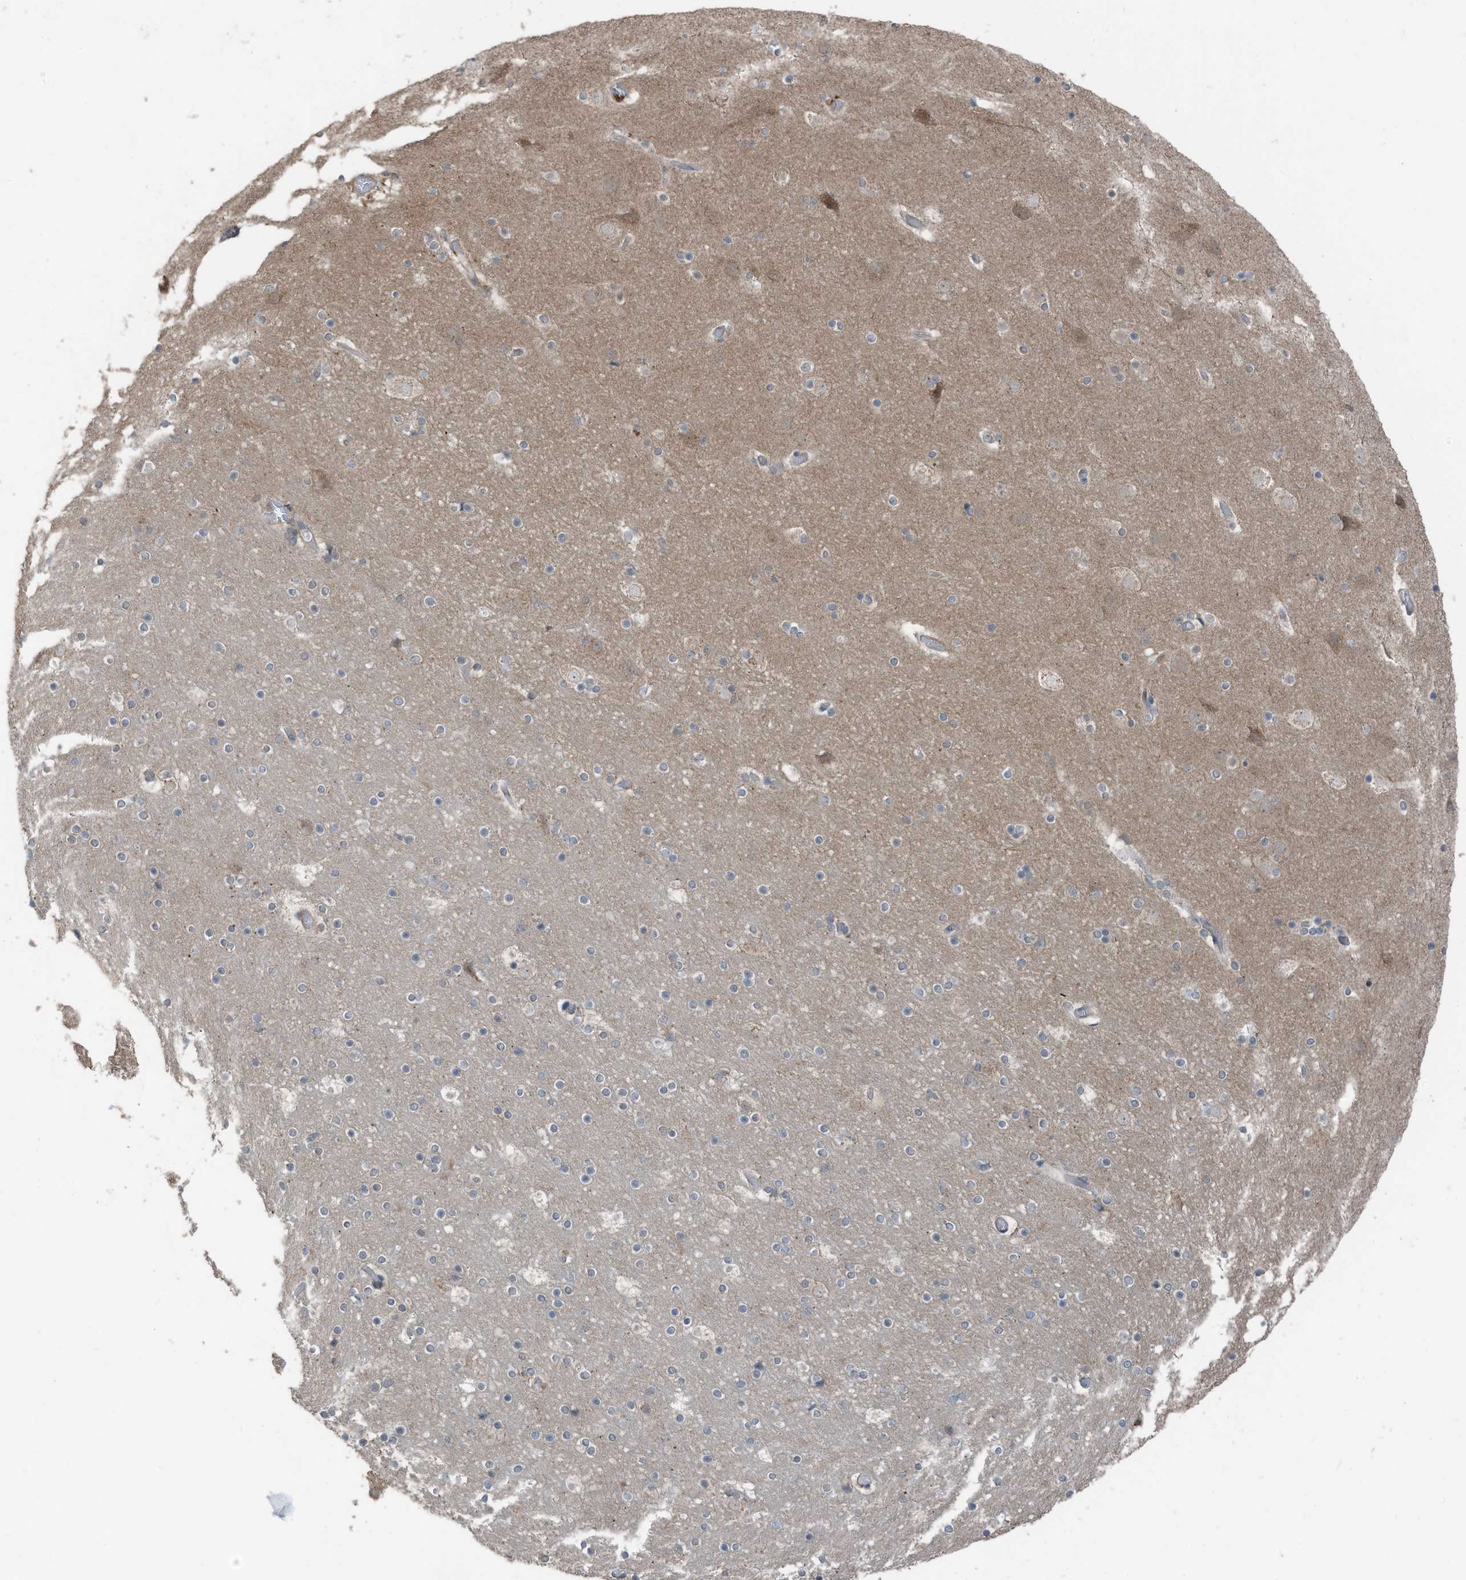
{"staining": {"intensity": "weak", "quantity": ">75%", "location": "cytoplasmic/membranous"}, "tissue": "cerebral cortex", "cell_type": "Endothelial cells", "image_type": "normal", "snomed": [{"axis": "morphology", "description": "Normal tissue, NOS"}, {"axis": "topography", "description": "Cerebral cortex"}], "caption": "This photomicrograph reveals immunohistochemistry staining of benign human cerebral cortex, with low weak cytoplasmic/membranous positivity in approximately >75% of endothelial cells.", "gene": "TXNDC9", "patient": {"sex": "male", "age": 57}}